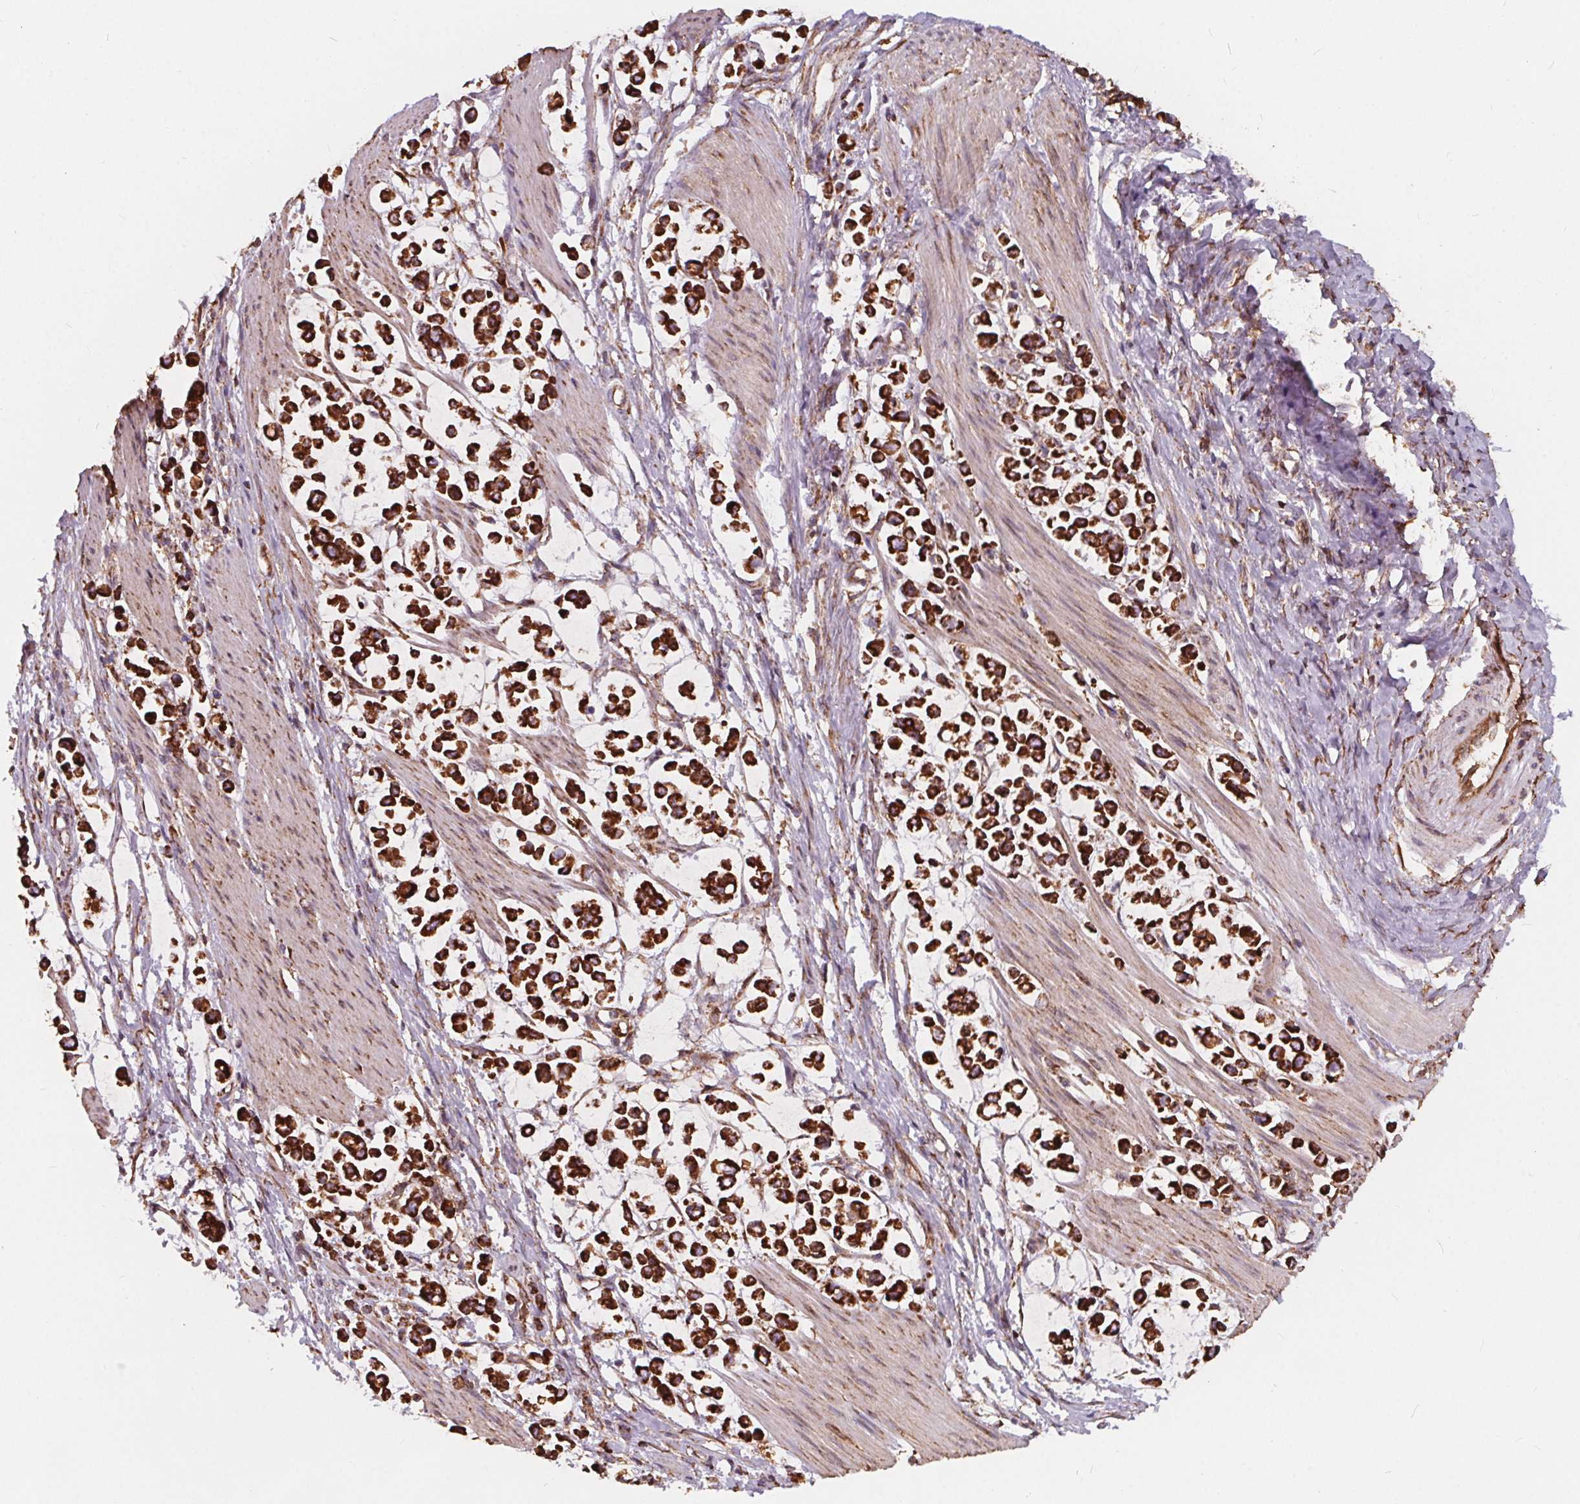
{"staining": {"intensity": "strong", "quantity": ">75%", "location": "cytoplasmic/membranous"}, "tissue": "stomach cancer", "cell_type": "Tumor cells", "image_type": "cancer", "snomed": [{"axis": "morphology", "description": "Adenocarcinoma, NOS"}, {"axis": "topography", "description": "Stomach"}], "caption": "Immunohistochemical staining of adenocarcinoma (stomach) reveals high levels of strong cytoplasmic/membranous protein positivity in approximately >75% of tumor cells.", "gene": "PLSCR3", "patient": {"sex": "male", "age": 82}}